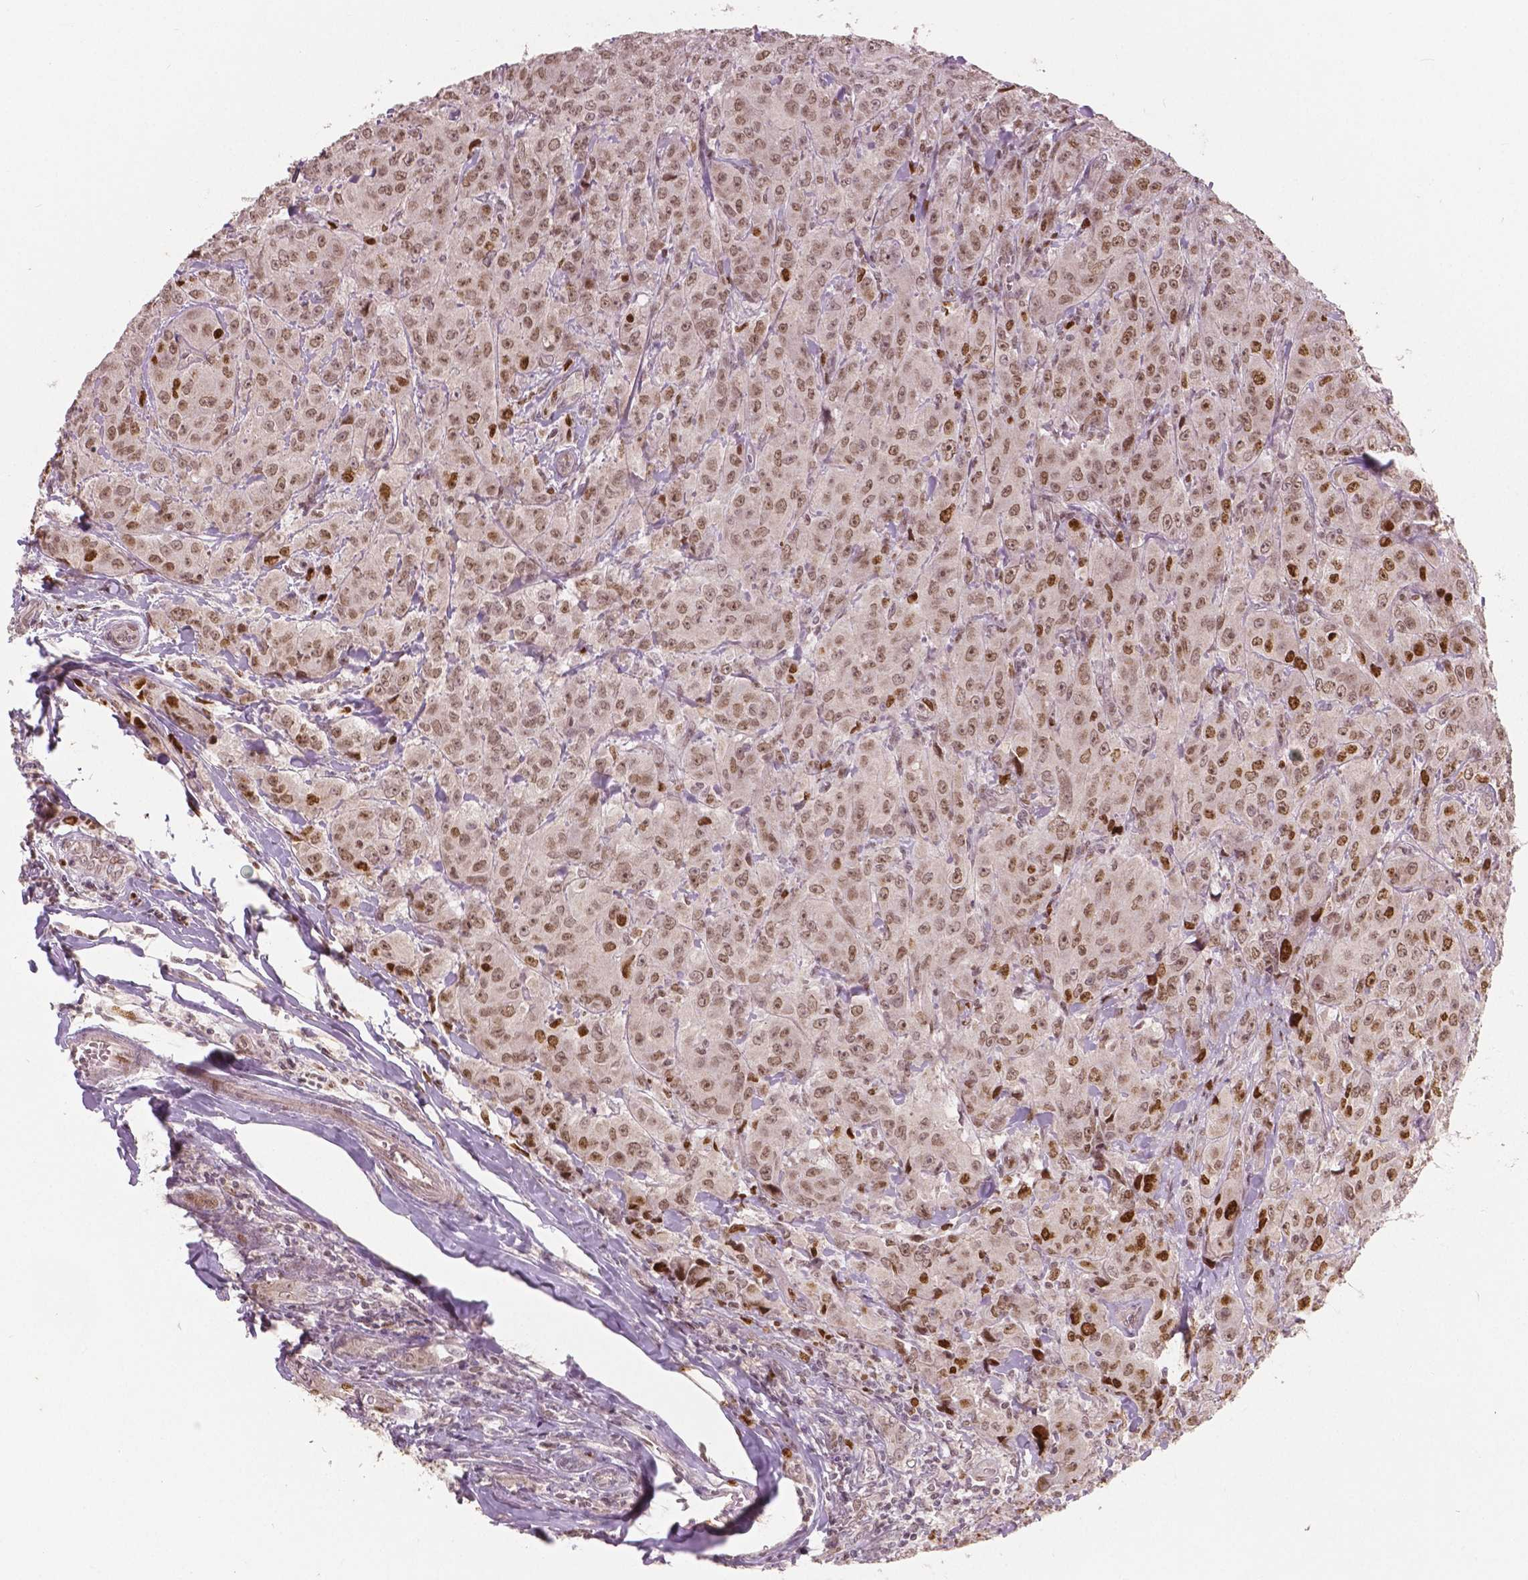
{"staining": {"intensity": "moderate", "quantity": ">75%", "location": "nuclear"}, "tissue": "breast cancer", "cell_type": "Tumor cells", "image_type": "cancer", "snomed": [{"axis": "morphology", "description": "Duct carcinoma"}, {"axis": "topography", "description": "Breast"}], "caption": "DAB (3,3'-diaminobenzidine) immunohistochemical staining of human breast cancer reveals moderate nuclear protein expression in approximately >75% of tumor cells.", "gene": "NSD2", "patient": {"sex": "female", "age": 43}}